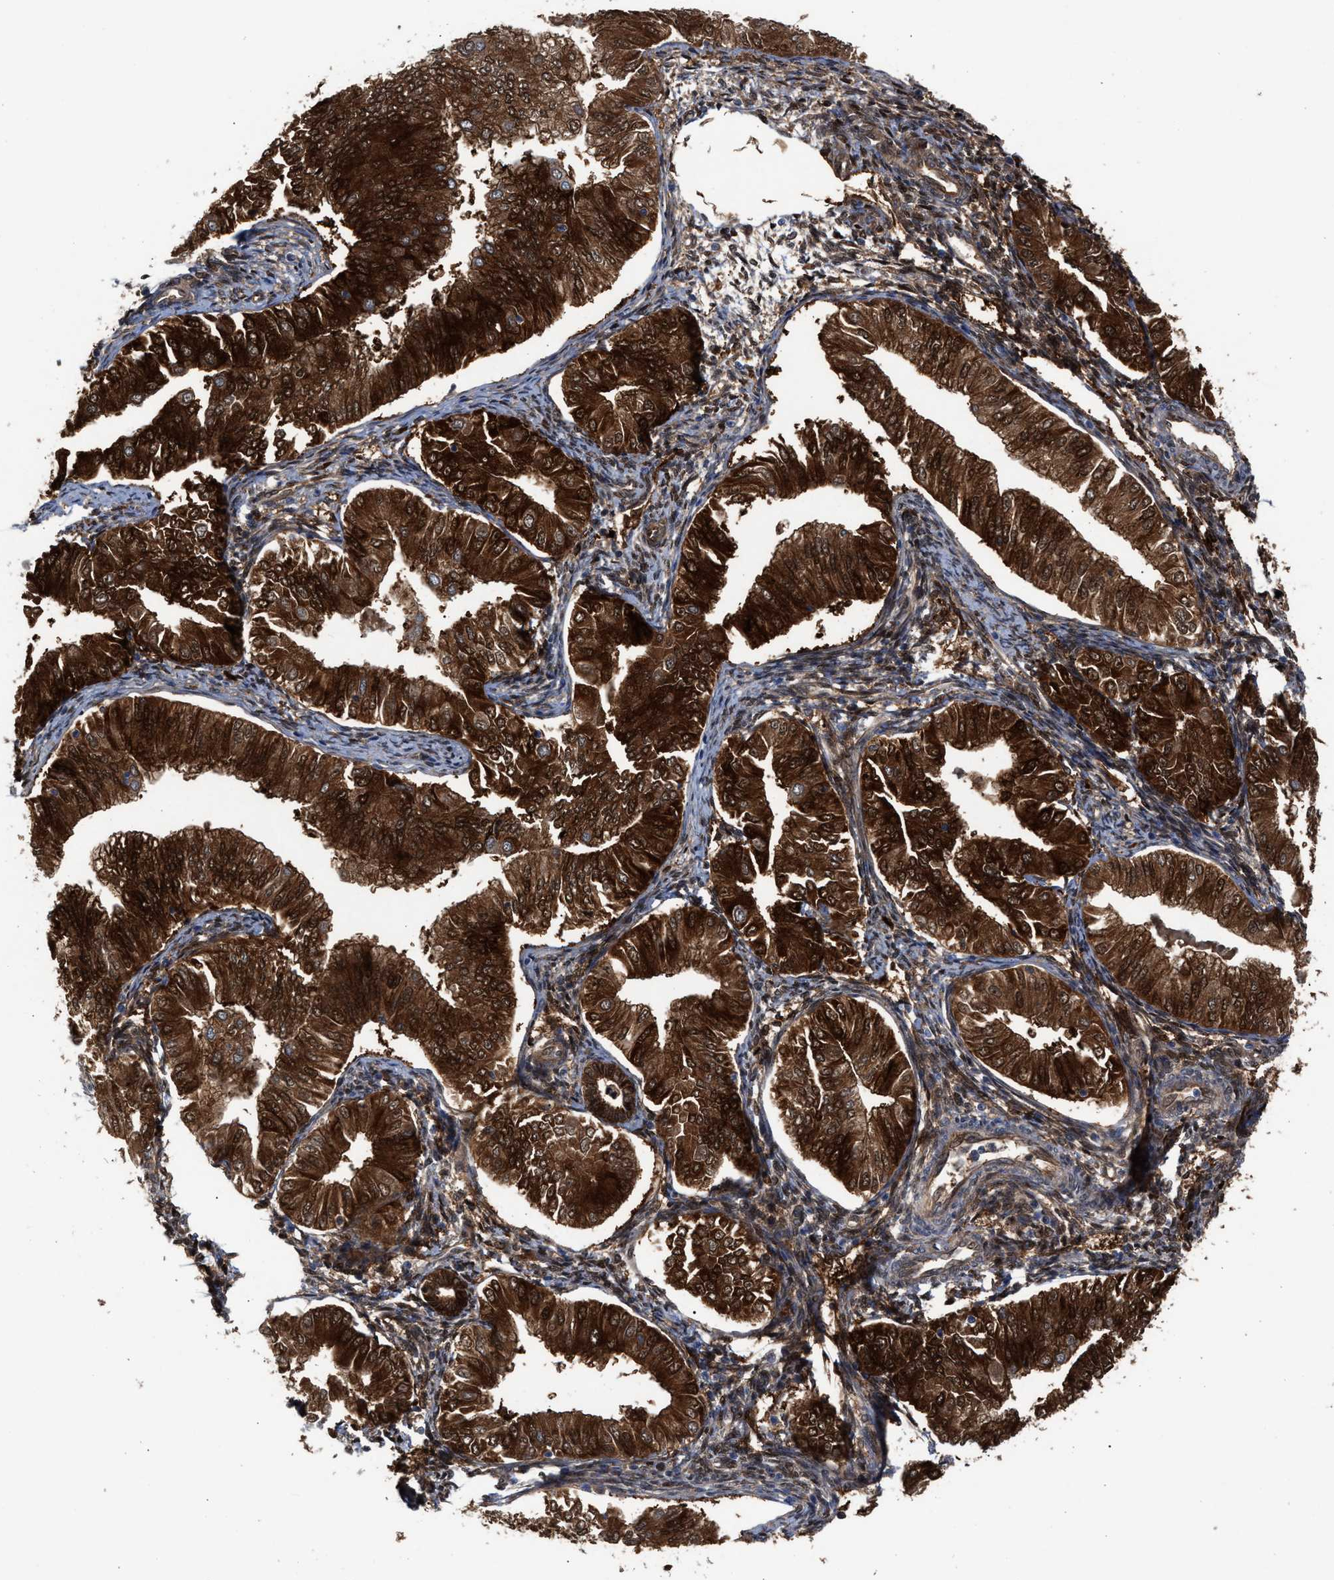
{"staining": {"intensity": "strong", "quantity": ">75%", "location": "cytoplasmic/membranous,nuclear"}, "tissue": "endometrial cancer", "cell_type": "Tumor cells", "image_type": "cancer", "snomed": [{"axis": "morphology", "description": "Normal tissue, NOS"}, {"axis": "morphology", "description": "Adenocarcinoma, NOS"}, {"axis": "topography", "description": "Endometrium"}], "caption": "An image of endometrial cancer (adenocarcinoma) stained for a protein demonstrates strong cytoplasmic/membranous and nuclear brown staining in tumor cells.", "gene": "TP53I3", "patient": {"sex": "female", "age": 53}}